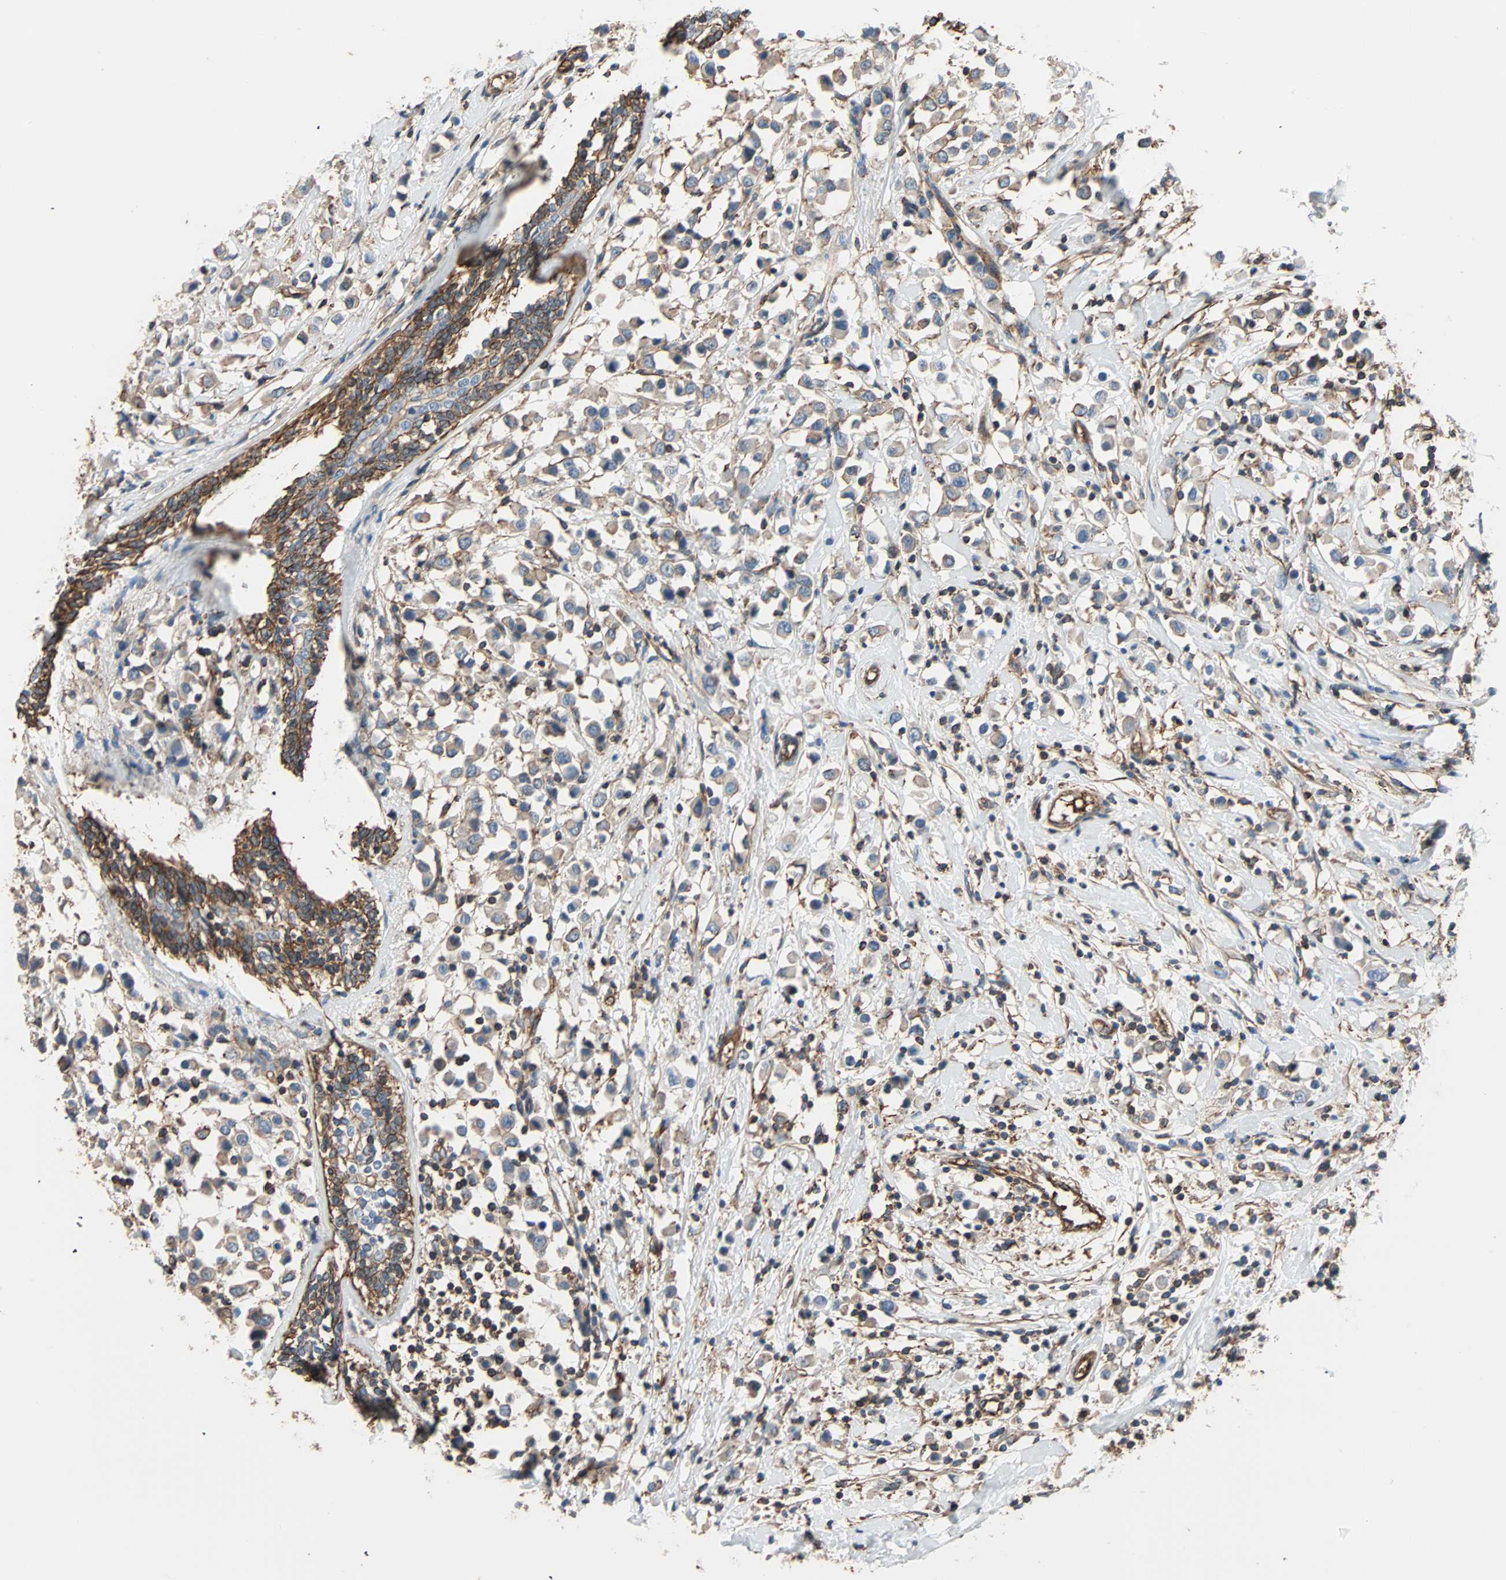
{"staining": {"intensity": "weak", "quantity": "25%-75%", "location": "cytoplasmic/membranous"}, "tissue": "breast cancer", "cell_type": "Tumor cells", "image_type": "cancer", "snomed": [{"axis": "morphology", "description": "Duct carcinoma"}, {"axis": "topography", "description": "Breast"}], "caption": "Breast infiltrating ductal carcinoma was stained to show a protein in brown. There is low levels of weak cytoplasmic/membranous positivity in approximately 25%-75% of tumor cells. Using DAB (brown) and hematoxylin (blue) stains, captured at high magnification using brightfield microscopy.", "gene": "GALNT10", "patient": {"sex": "female", "age": 61}}